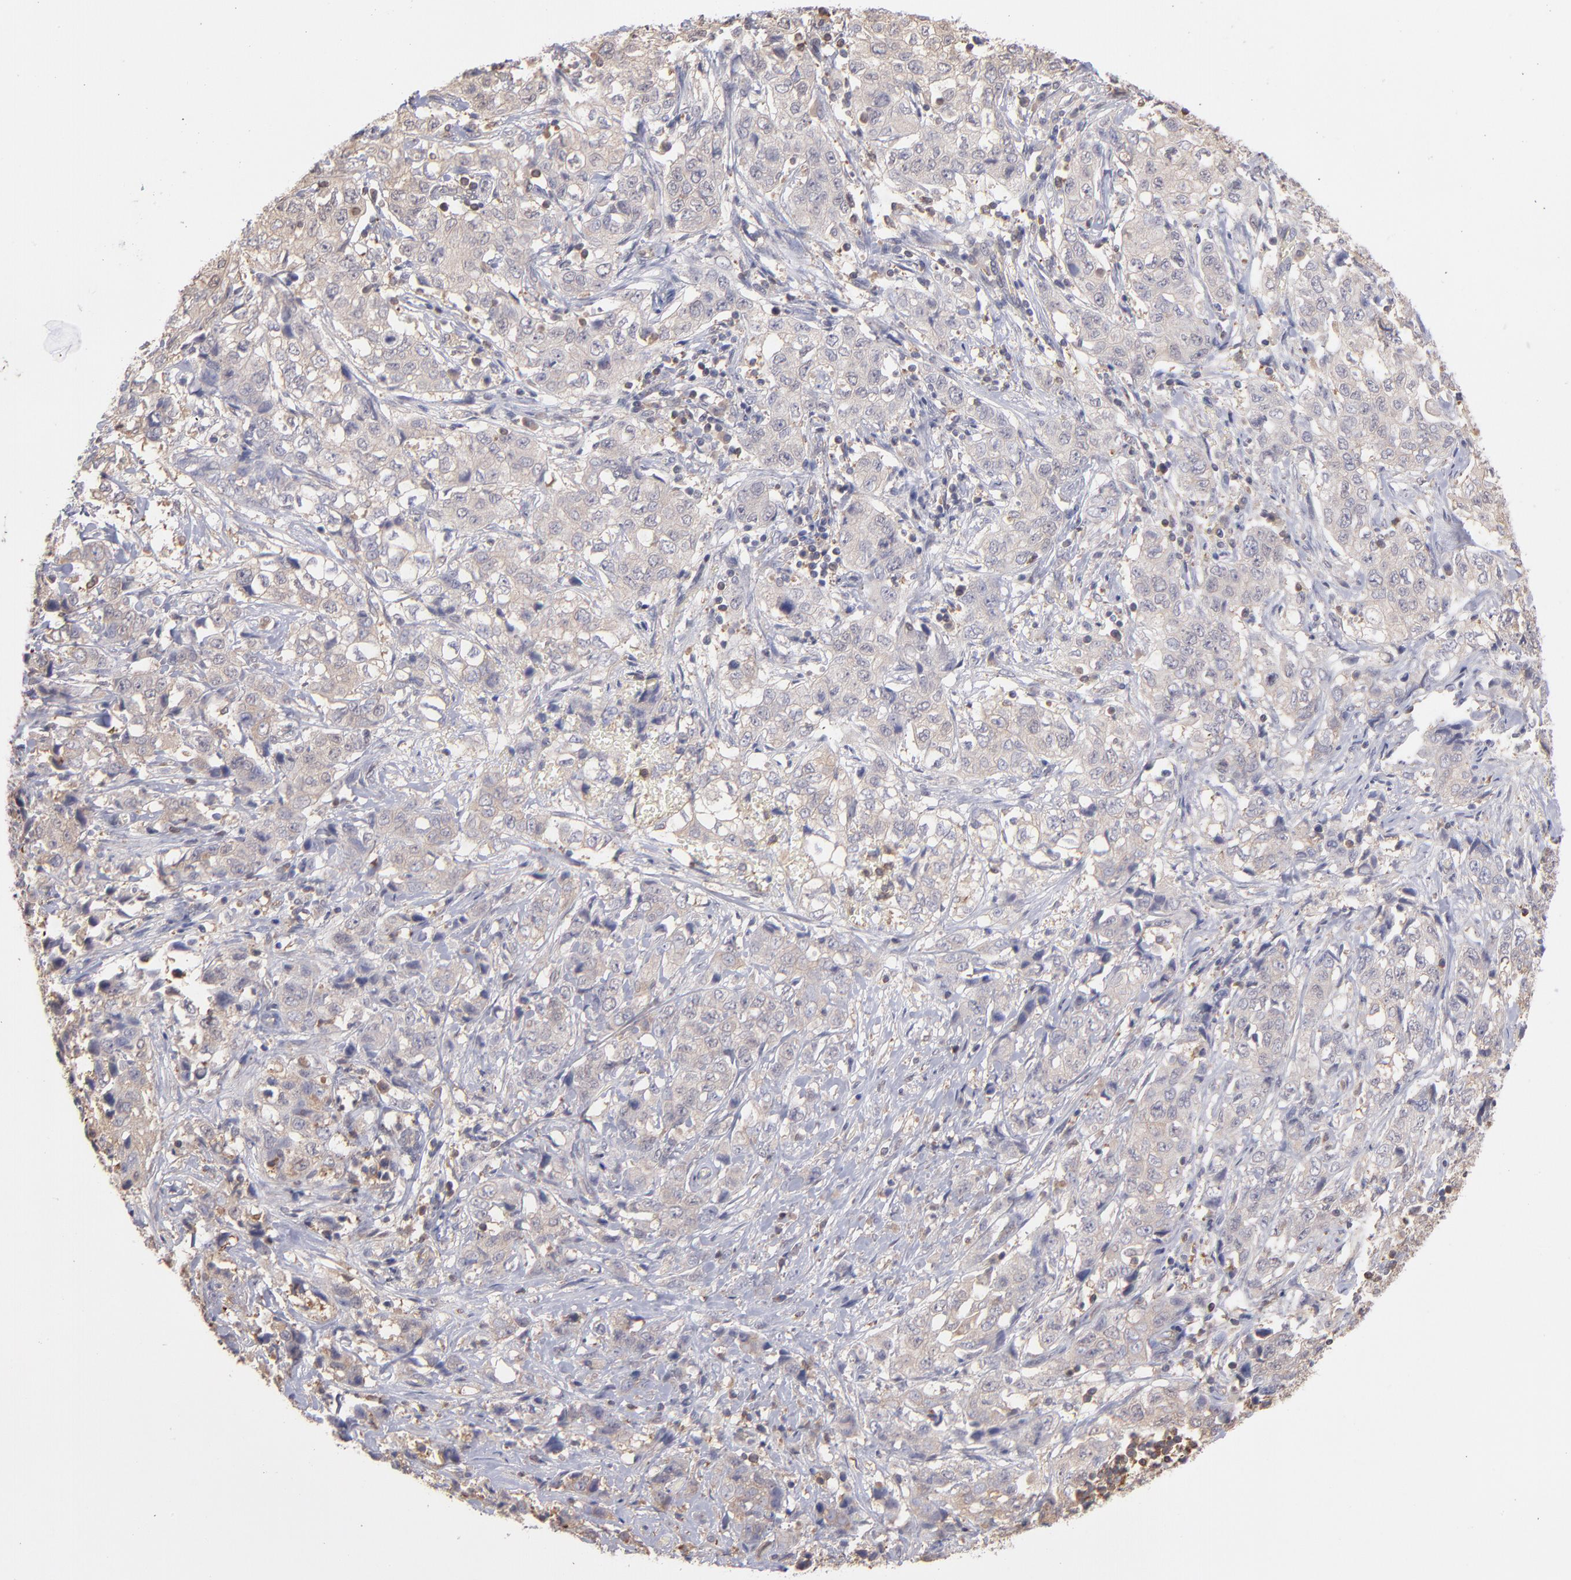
{"staining": {"intensity": "weak", "quantity": "<25%", "location": "cytoplasmic/membranous"}, "tissue": "stomach cancer", "cell_type": "Tumor cells", "image_type": "cancer", "snomed": [{"axis": "morphology", "description": "Adenocarcinoma, NOS"}, {"axis": "topography", "description": "Stomach"}], "caption": "High power microscopy micrograph of an immunohistochemistry photomicrograph of stomach adenocarcinoma, revealing no significant positivity in tumor cells. The staining was performed using DAB (3,3'-diaminobenzidine) to visualize the protein expression in brown, while the nuclei were stained in blue with hematoxylin (Magnification: 20x).", "gene": "MAP2K2", "patient": {"sex": "male", "age": 48}}